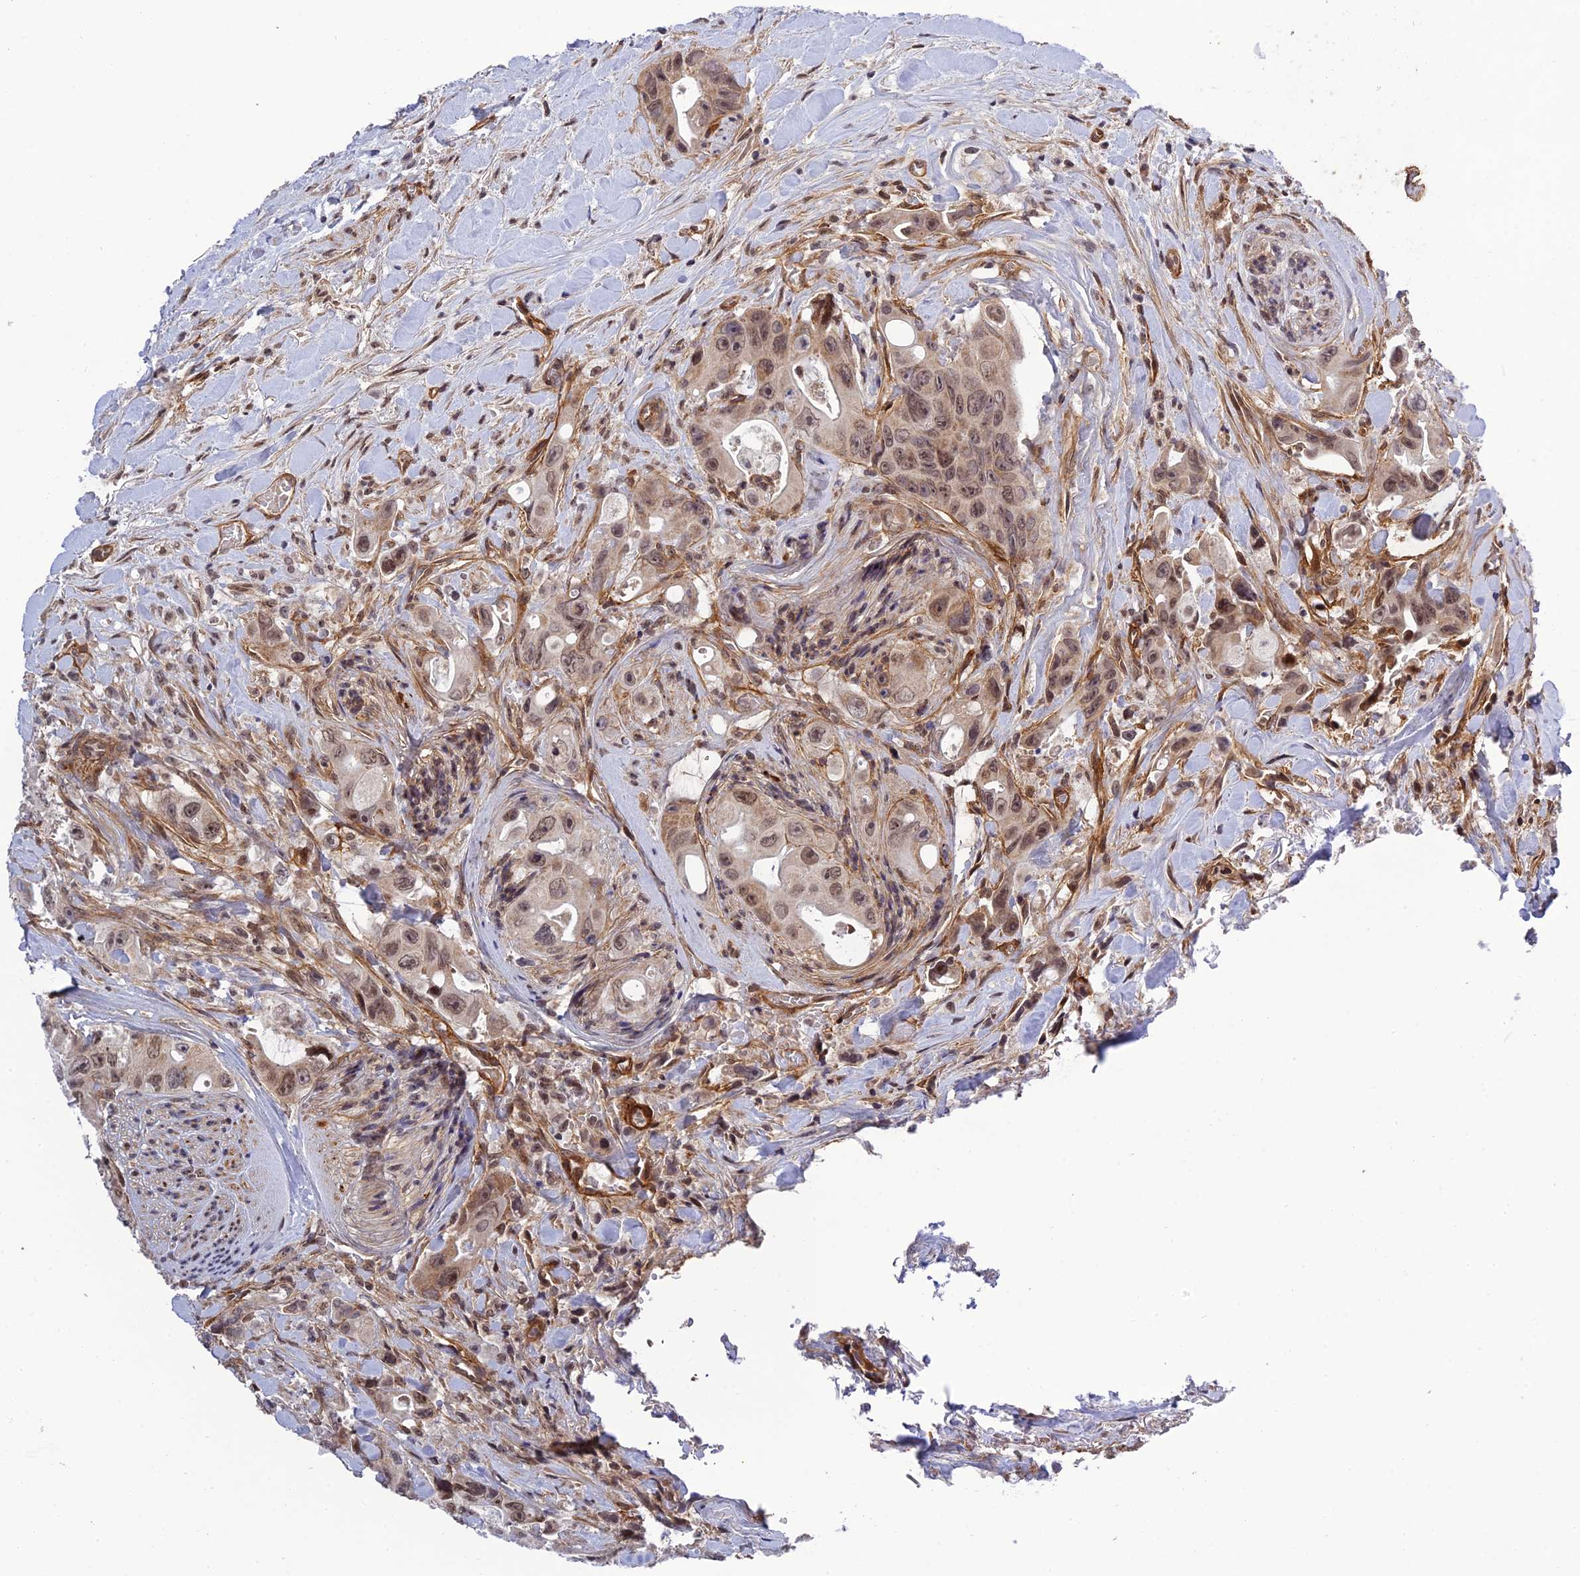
{"staining": {"intensity": "weak", "quantity": ">75%", "location": "nuclear"}, "tissue": "colorectal cancer", "cell_type": "Tumor cells", "image_type": "cancer", "snomed": [{"axis": "morphology", "description": "Adenocarcinoma, NOS"}, {"axis": "topography", "description": "Colon"}], "caption": "Tumor cells show weak nuclear positivity in approximately >75% of cells in colorectal adenocarcinoma.", "gene": "REXO1", "patient": {"sex": "female", "age": 46}}